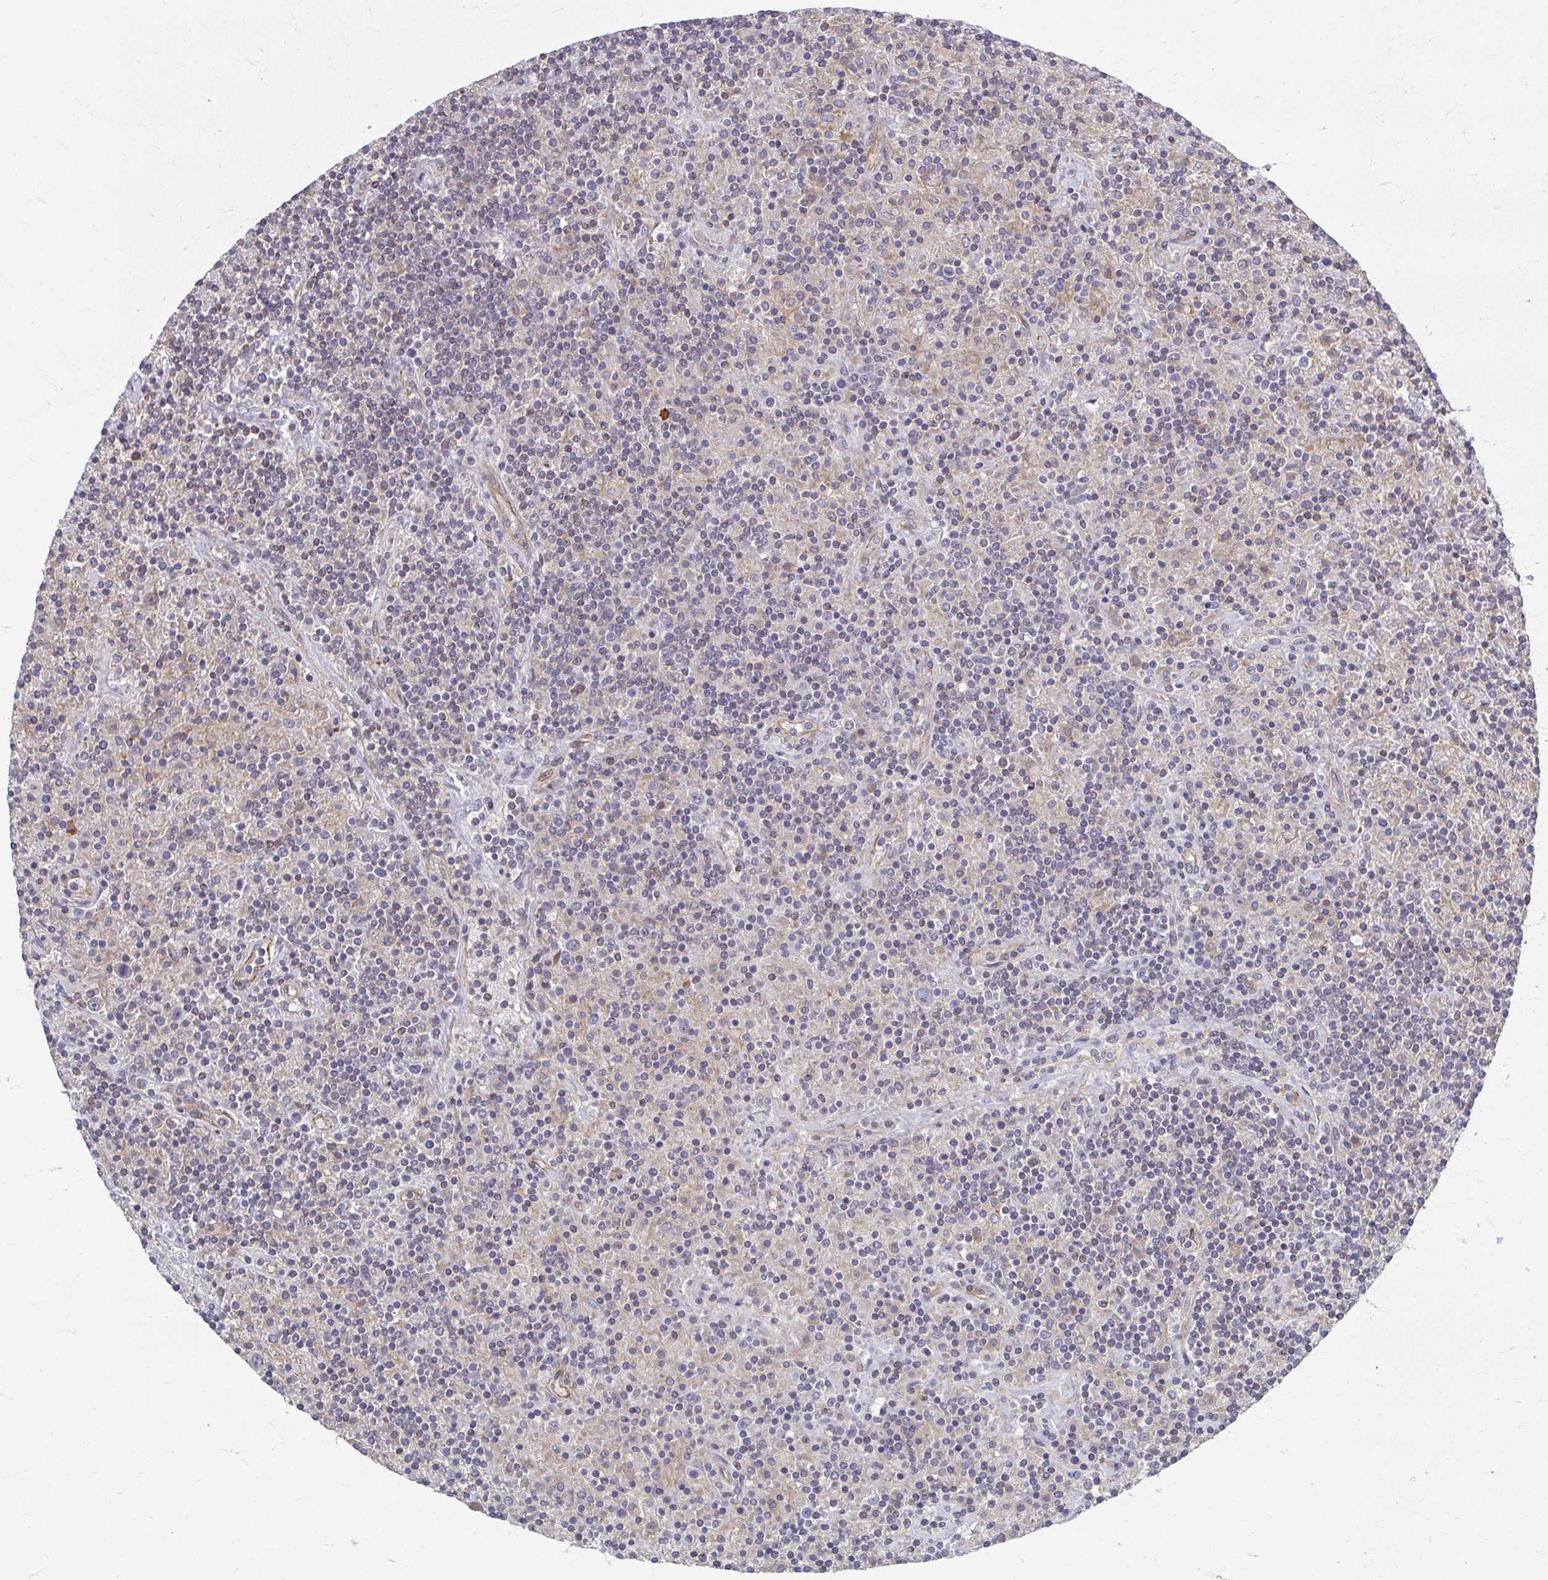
{"staining": {"intensity": "weak", "quantity": "<25%", "location": "cytoplasmic/membranous"}, "tissue": "lymphoma", "cell_type": "Tumor cells", "image_type": "cancer", "snomed": [{"axis": "morphology", "description": "Hodgkin's disease, NOS"}, {"axis": "topography", "description": "Lymph node"}], "caption": "DAB (3,3'-diaminobenzidine) immunohistochemical staining of human Hodgkin's disease exhibits no significant expression in tumor cells.", "gene": "EID2B", "patient": {"sex": "male", "age": 70}}